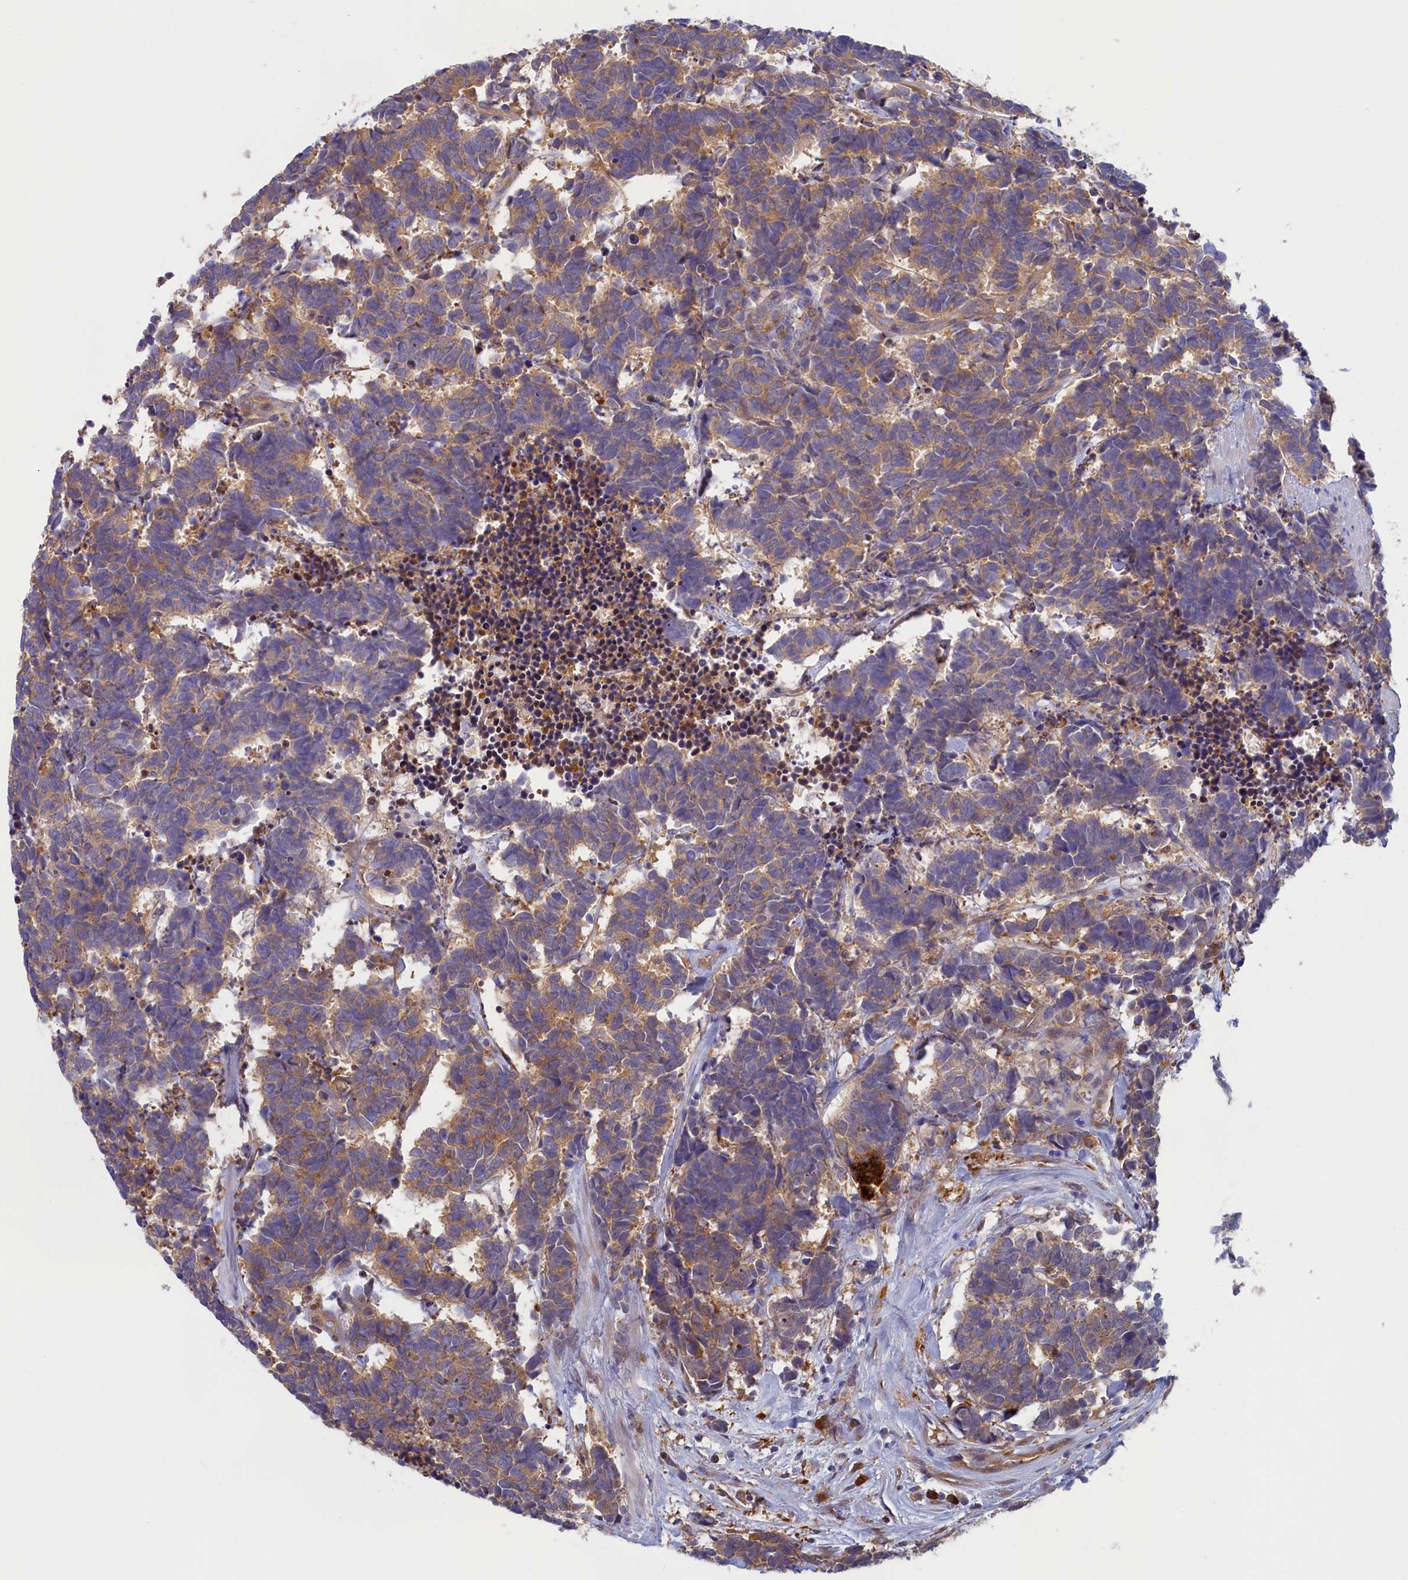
{"staining": {"intensity": "moderate", "quantity": "<25%", "location": "cytoplasmic/membranous"}, "tissue": "carcinoid", "cell_type": "Tumor cells", "image_type": "cancer", "snomed": [{"axis": "morphology", "description": "Carcinoma, NOS"}, {"axis": "morphology", "description": "Carcinoid, malignant, NOS"}, {"axis": "topography", "description": "Urinary bladder"}], "caption": "Protein analysis of carcinoid tissue displays moderate cytoplasmic/membranous expression in about <25% of tumor cells.", "gene": "SYNDIG1L", "patient": {"sex": "male", "age": 57}}